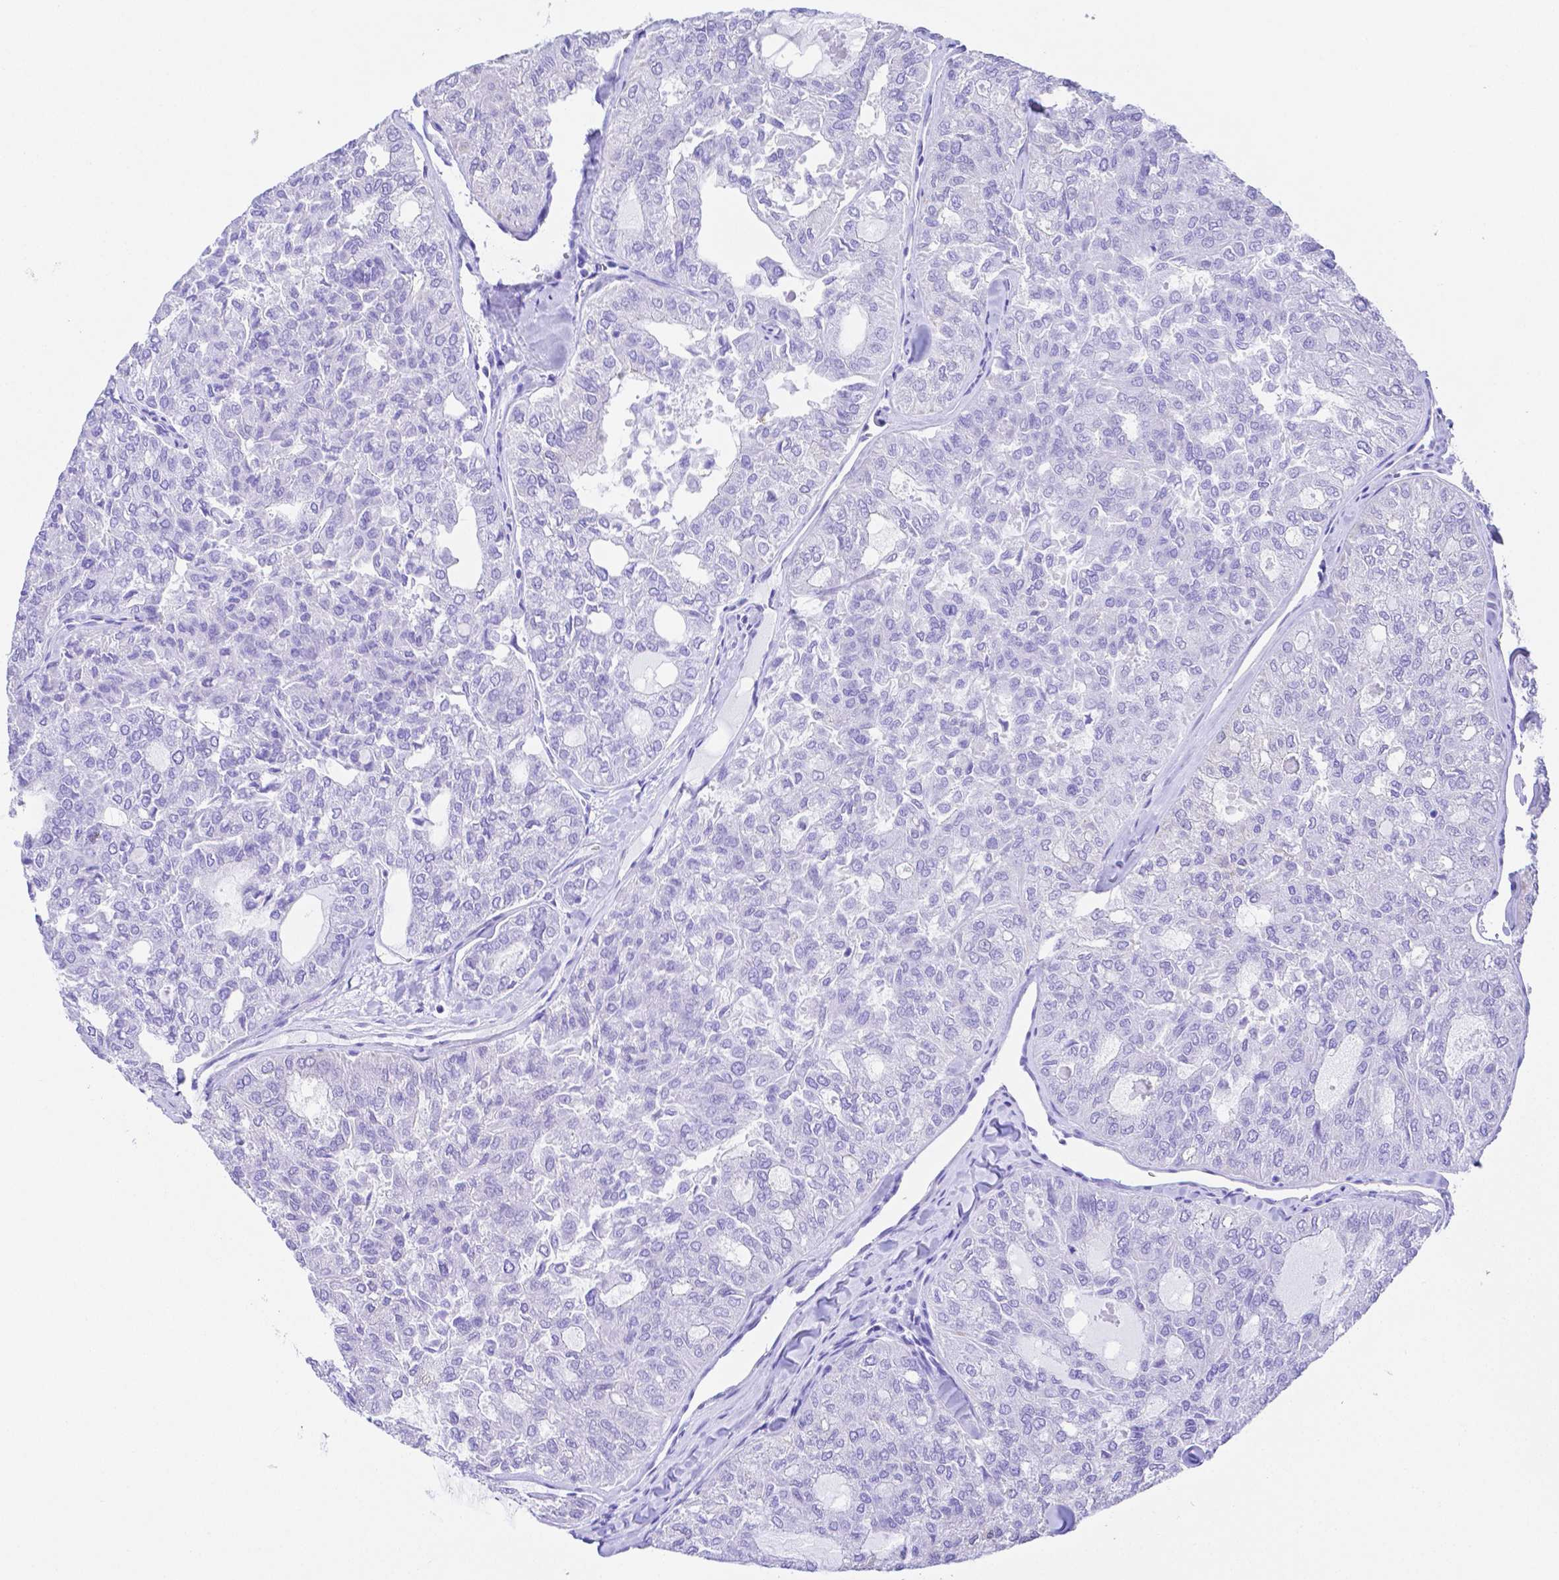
{"staining": {"intensity": "negative", "quantity": "none", "location": "none"}, "tissue": "thyroid cancer", "cell_type": "Tumor cells", "image_type": "cancer", "snomed": [{"axis": "morphology", "description": "Follicular adenoma carcinoma, NOS"}, {"axis": "topography", "description": "Thyroid gland"}], "caption": "A photomicrograph of human thyroid cancer is negative for staining in tumor cells.", "gene": "SMR3A", "patient": {"sex": "male", "age": 75}}